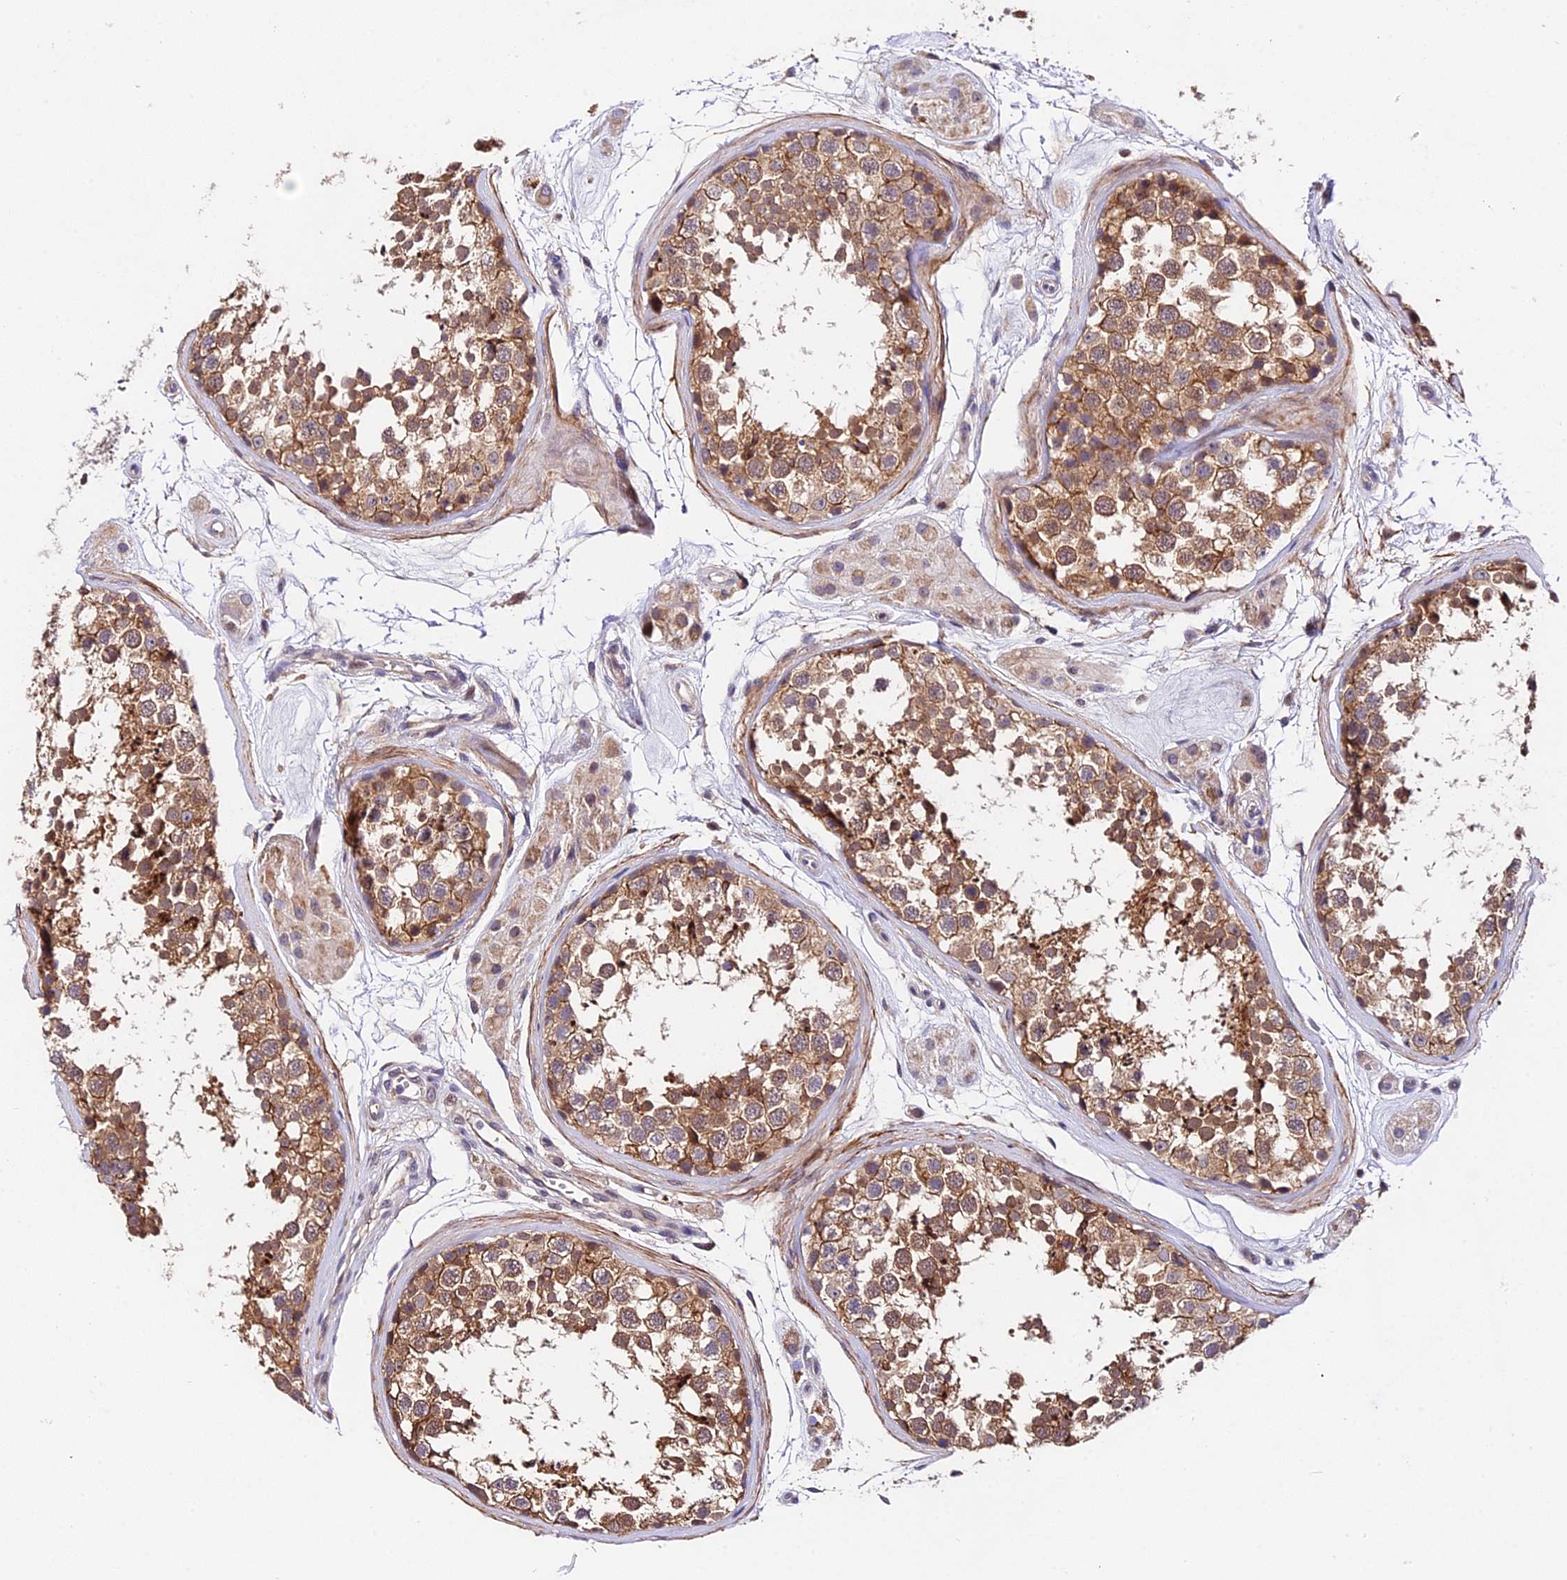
{"staining": {"intensity": "moderate", "quantity": ">75%", "location": "cytoplasmic/membranous"}, "tissue": "testis", "cell_type": "Cells in seminiferous ducts", "image_type": "normal", "snomed": [{"axis": "morphology", "description": "Normal tissue, NOS"}, {"axis": "topography", "description": "Testis"}], "caption": "Protein expression analysis of normal testis displays moderate cytoplasmic/membranous staining in approximately >75% of cells in seminiferous ducts. Using DAB (3,3'-diaminobenzidine) (brown) and hematoxylin (blue) stains, captured at high magnification using brightfield microscopy.", "gene": "TRMT1", "patient": {"sex": "male", "age": 56}}